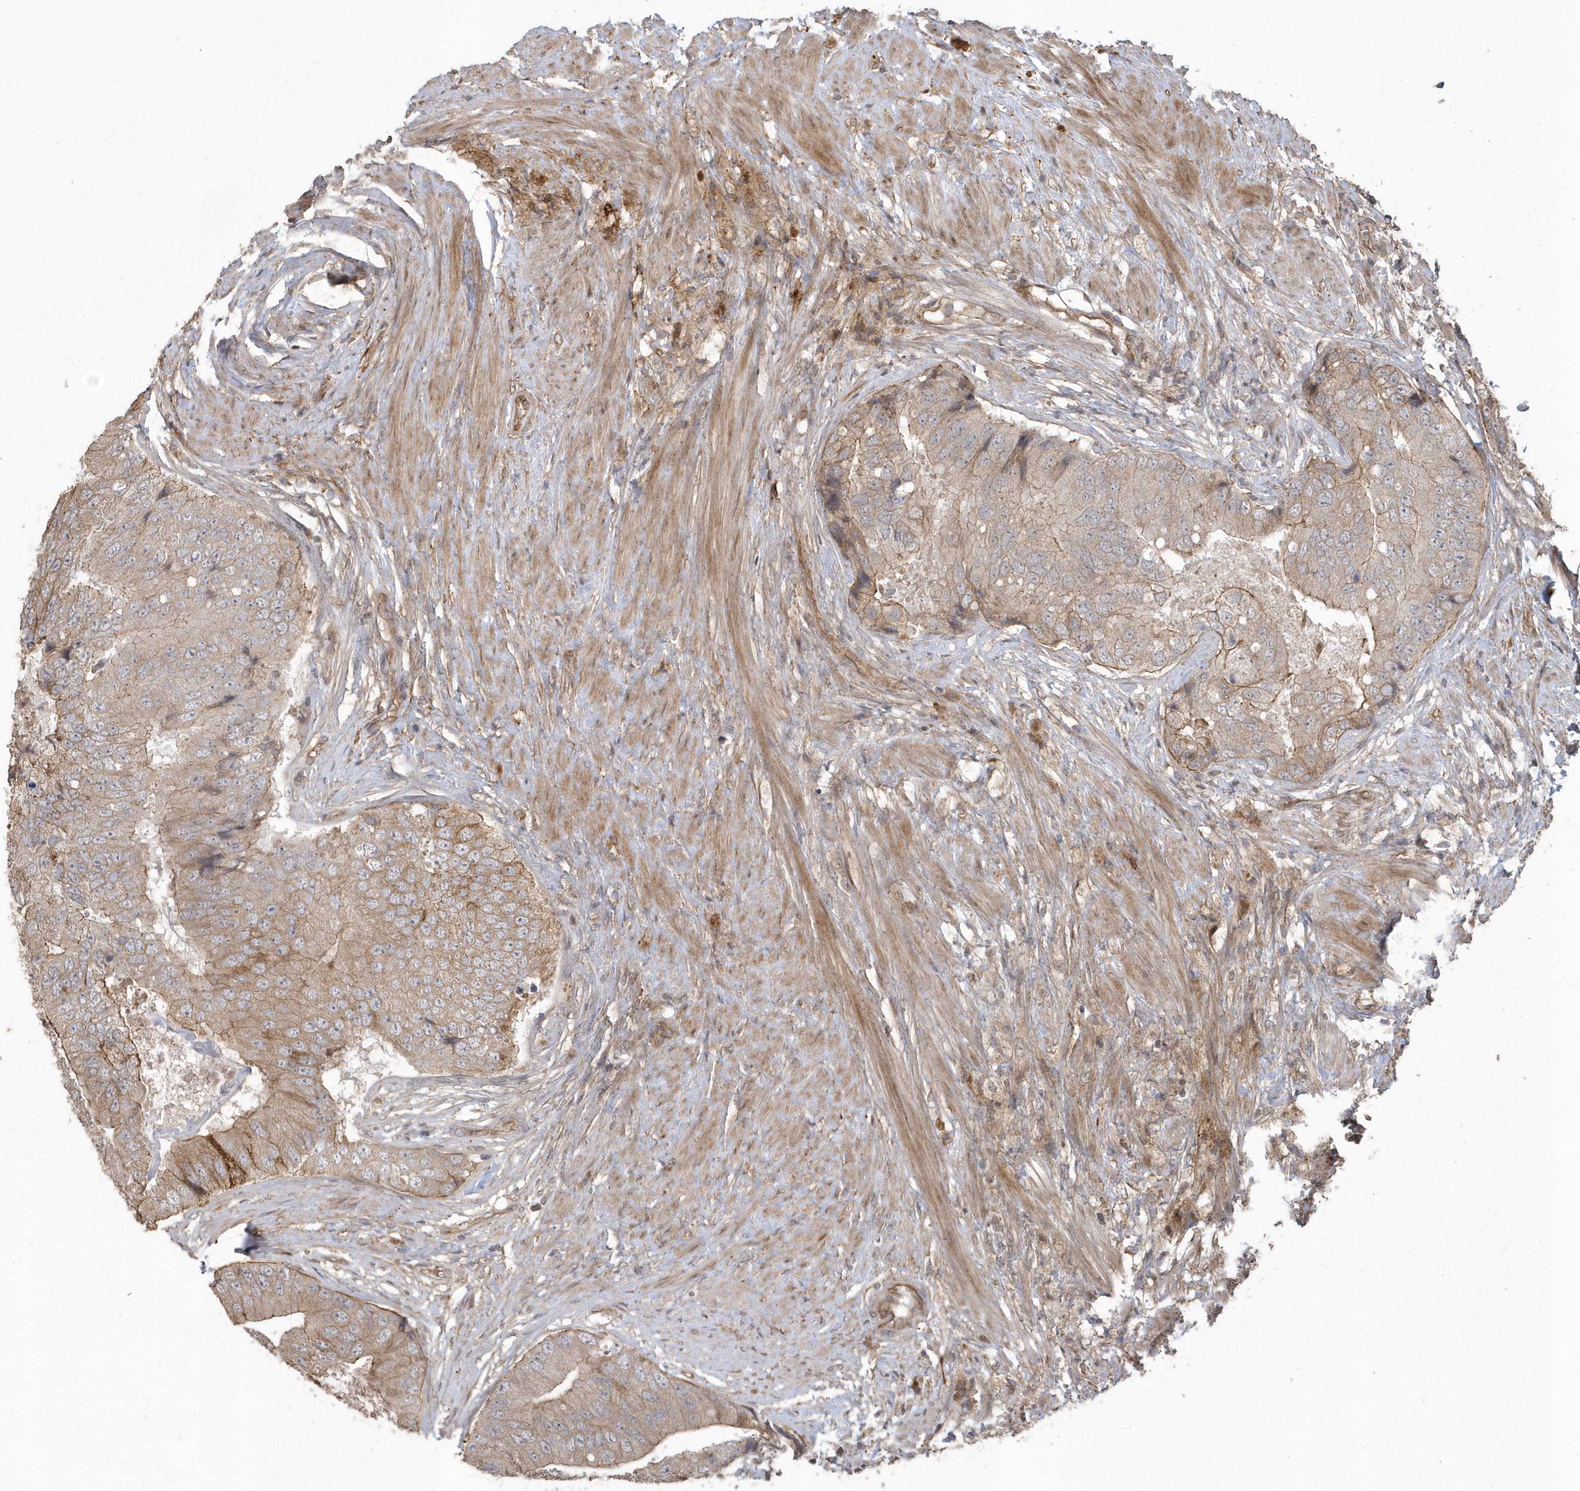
{"staining": {"intensity": "moderate", "quantity": ">75%", "location": "cytoplasmic/membranous"}, "tissue": "prostate cancer", "cell_type": "Tumor cells", "image_type": "cancer", "snomed": [{"axis": "morphology", "description": "Adenocarcinoma, High grade"}, {"axis": "topography", "description": "Prostate"}], "caption": "Adenocarcinoma (high-grade) (prostate) stained for a protein (brown) reveals moderate cytoplasmic/membranous positive staining in about >75% of tumor cells.", "gene": "HERPUD1", "patient": {"sex": "male", "age": 70}}